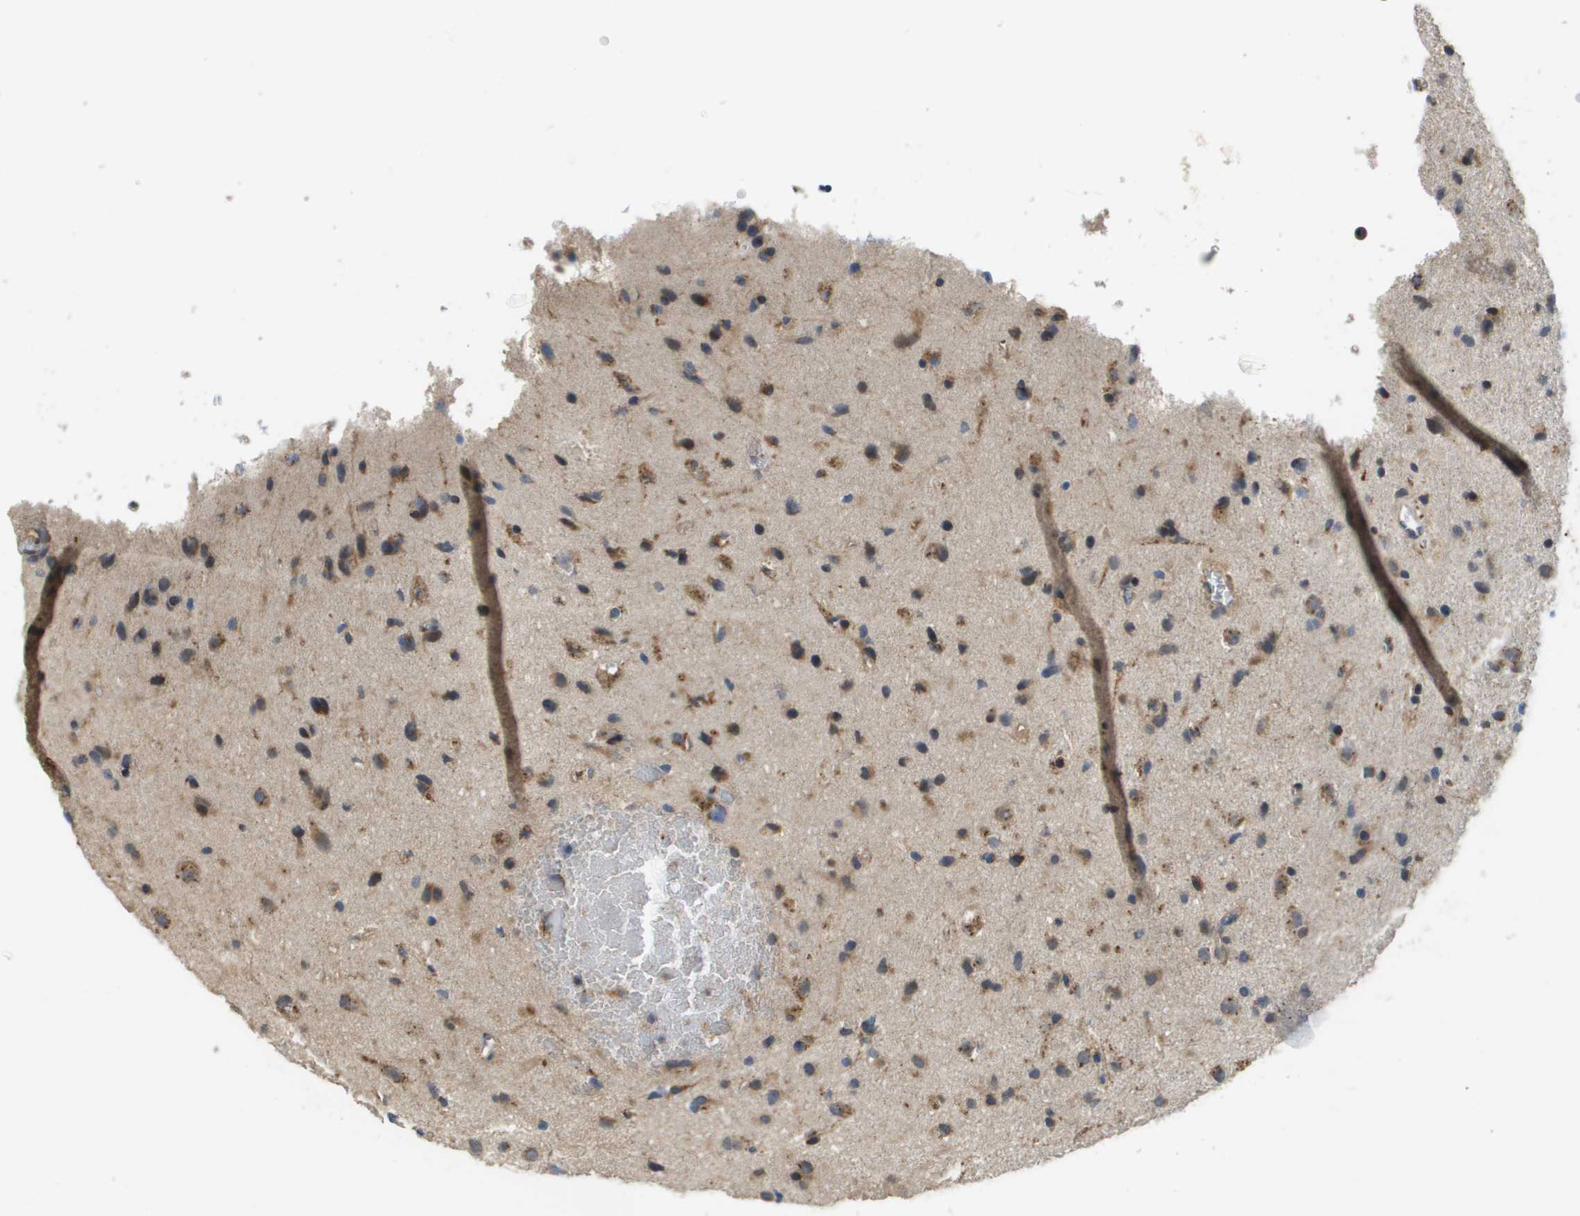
{"staining": {"intensity": "moderate", "quantity": "25%-75%", "location": "cytoplasmic/membranous"}, "tissue": "glioma", "cell_type": "Tumor cells", "image_type": "cancer", "snomed": [{"axis": "morphology", "description": "Glioma, malignant, Low grade"}, {"axis": "topography", "description": "Brain"}], "caption": "This is a micrograph of immunohistochemistry staining of low-grade glioma (malignant), which shows moderate expression in the cytoplasmic/membranous of tumor cells.", "gene": "PCK1", "patient": {"sex": "male", "age": 77}}